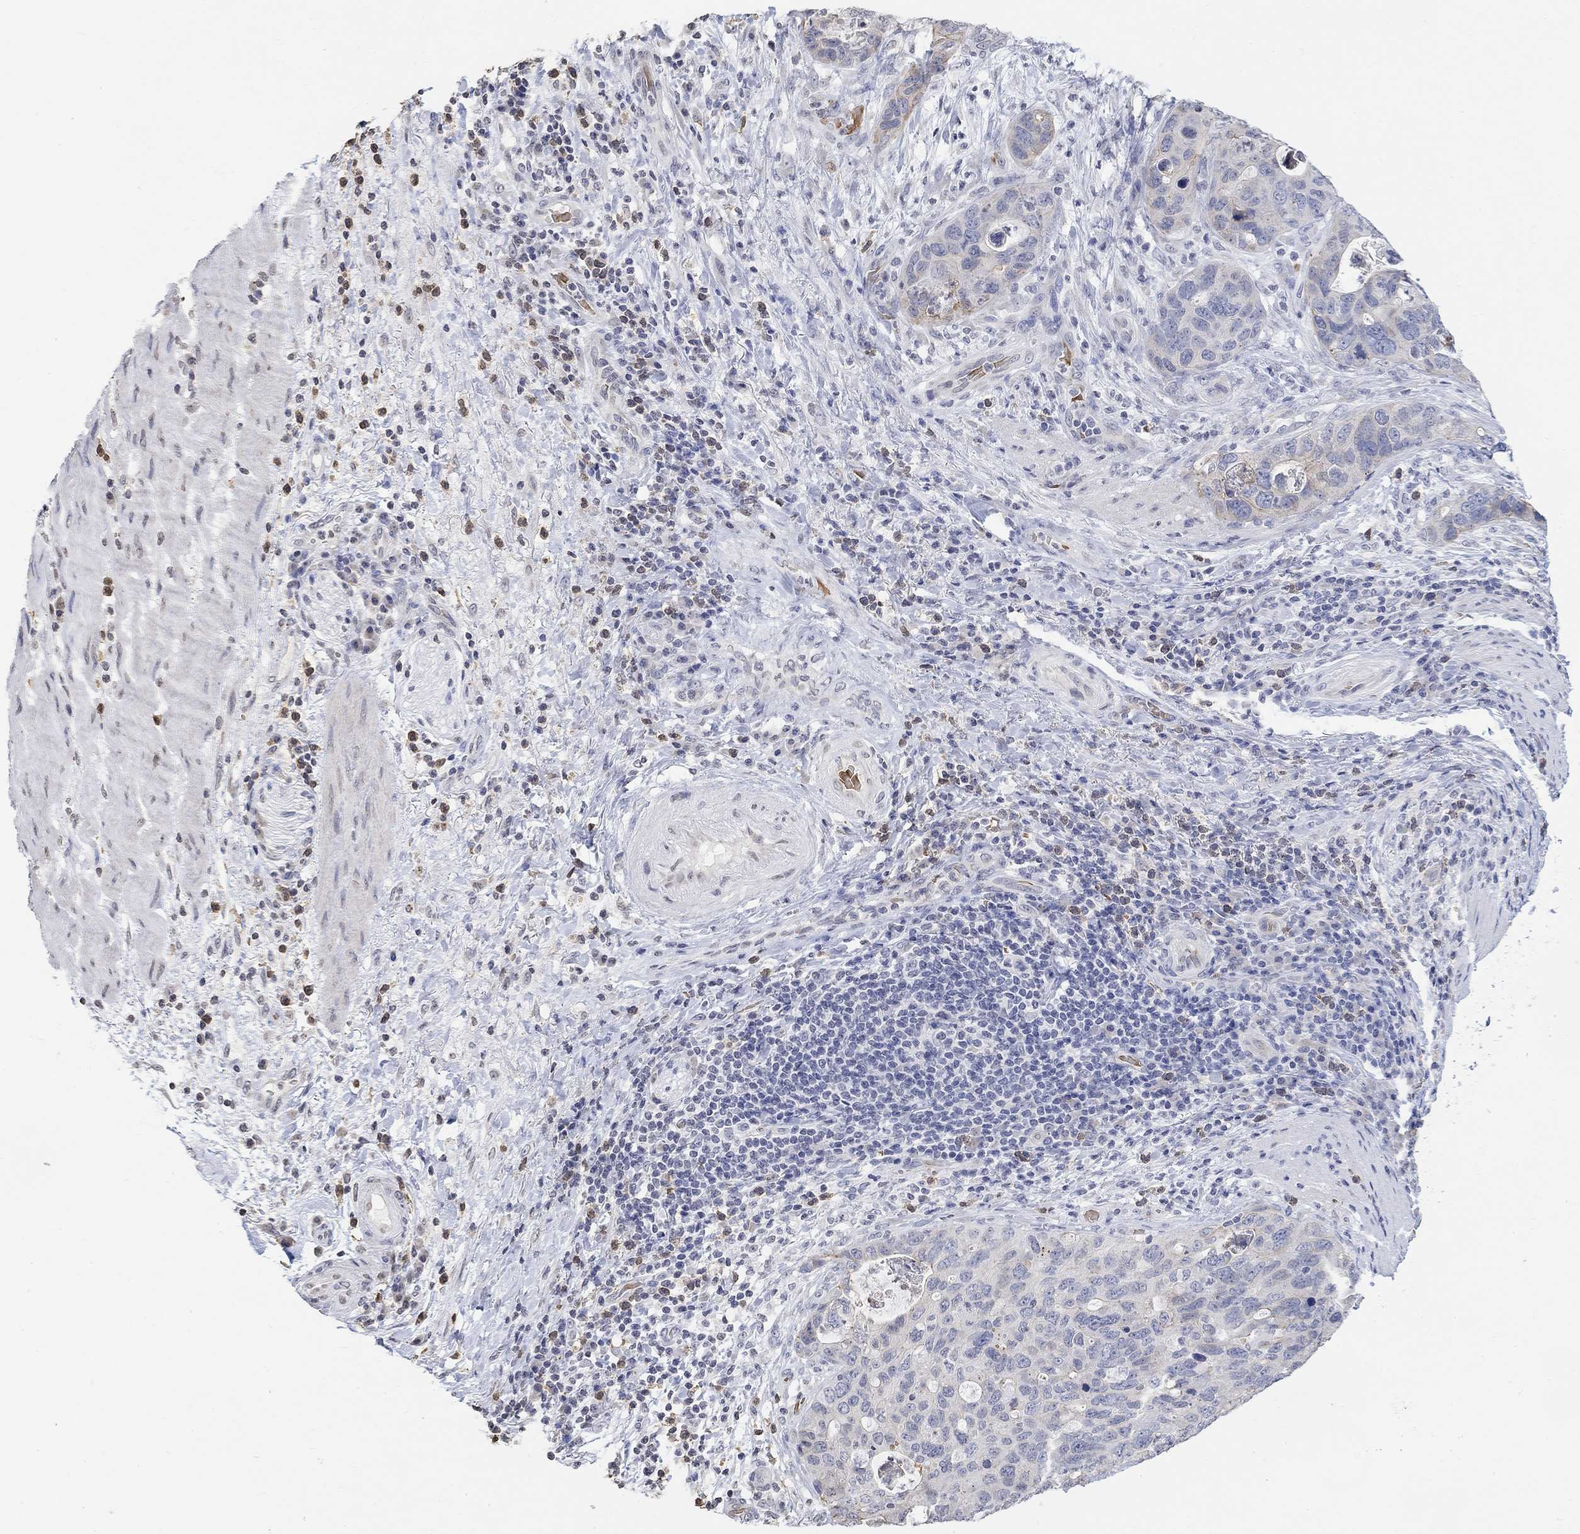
{"staining": {"intensity": "negative", "quantity": "none", "location": "none"}, "tissue": "stomach cancer", "cell_type": "Tumor cells", "image_type": "cancer", "snomed": [{"axis": "morphology", "description": "Adenocarcinoma, NOS"}, {"axis": "topography", "description": "Stomach"}], "caption": "DAB immunohistochemical staining of stomach cancer shows no significant expression in tumor cells. Brightfield microscopy of IHC stained with DAB (3,3'-diaminobenzidine) (brown) and hematoxylin (blue), captured at high magnification.", "gene": "TMEM255A", "patient": {"sex": "male", "age": 54}}